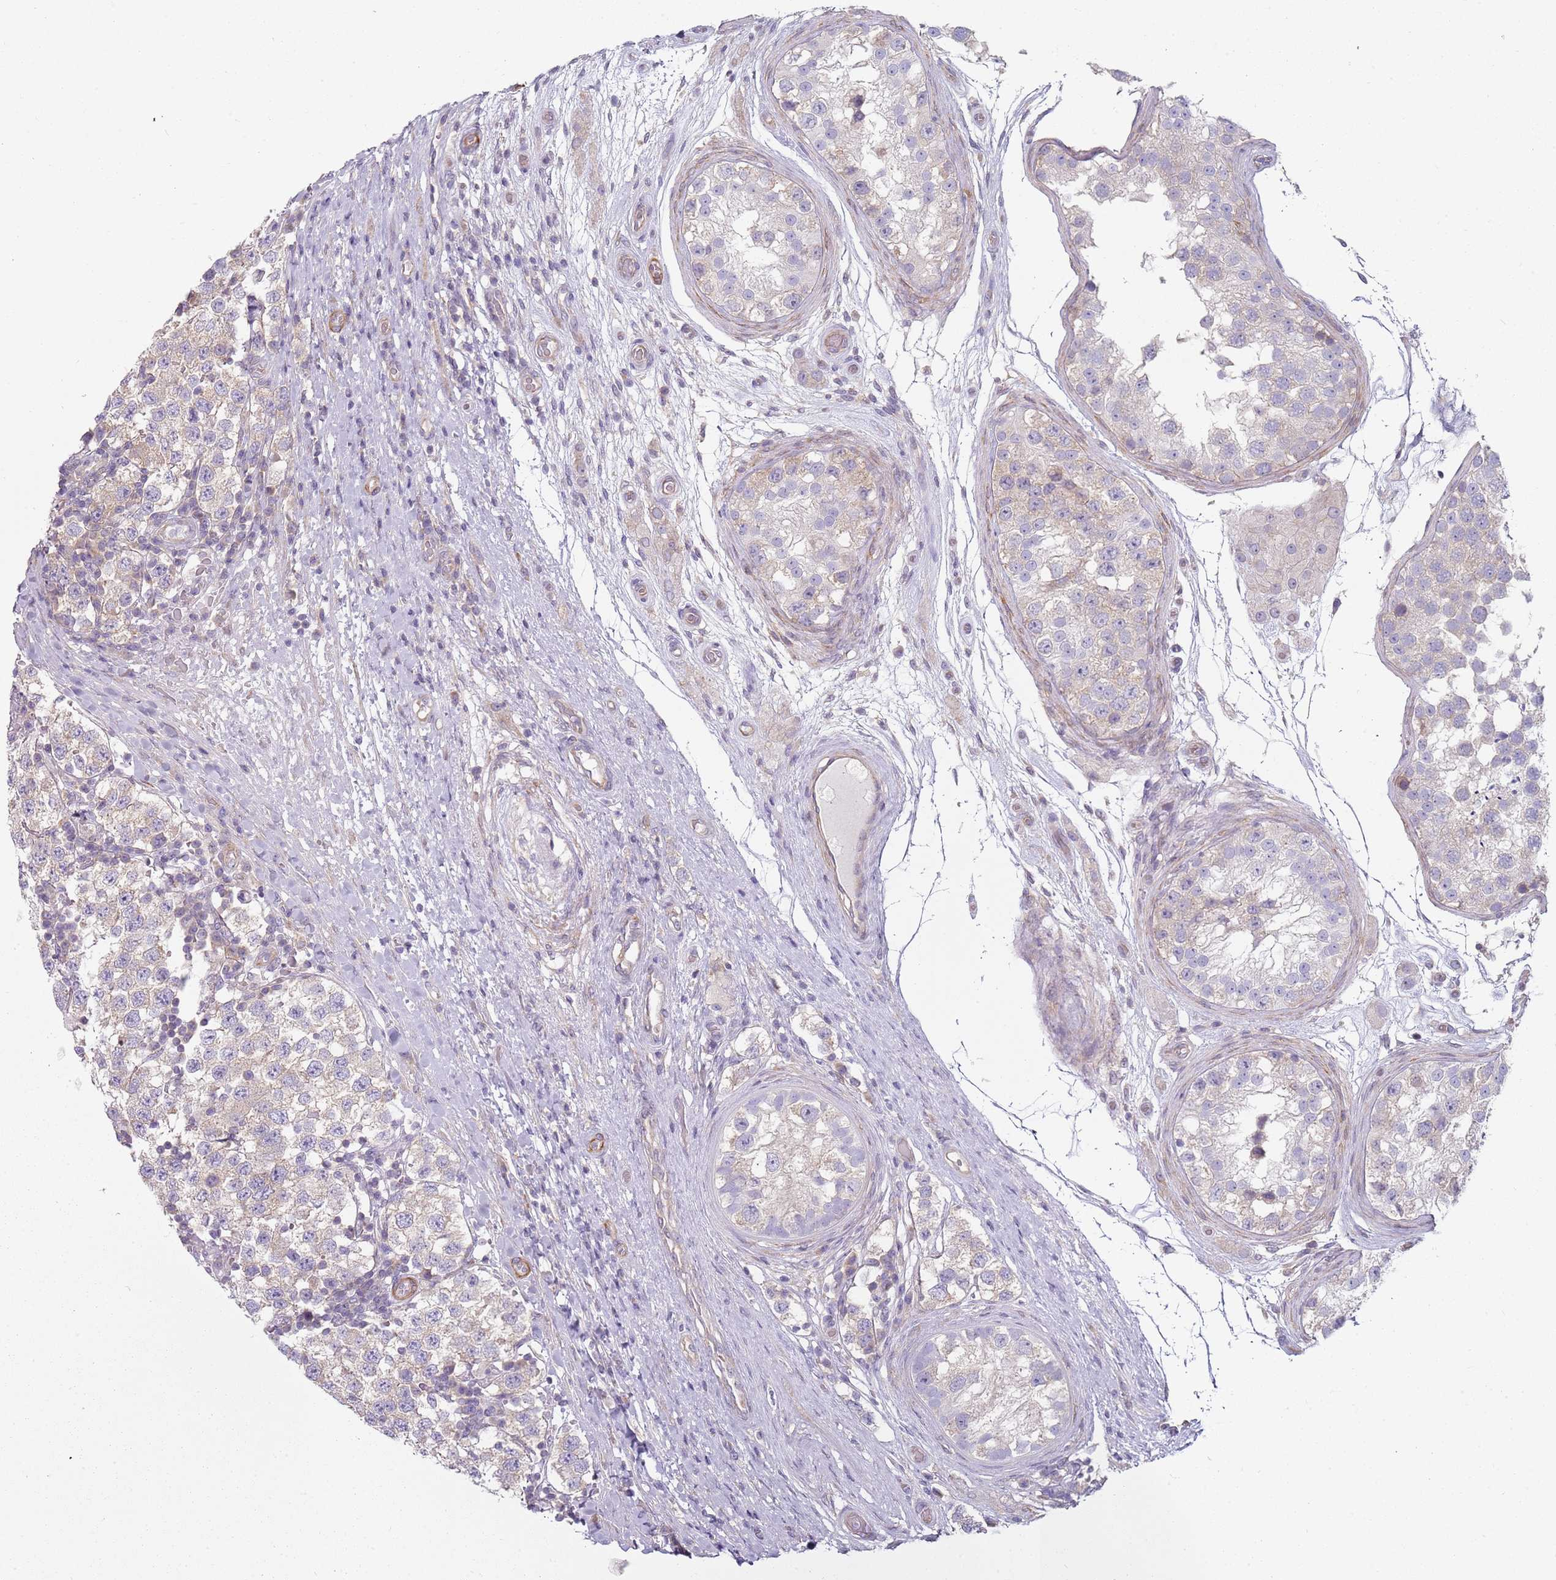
{"staining": {"intensity": "negative", "quantity": "none", "location": "none"}, "tissue": "testis cancer", "cell_type": "Tumor cells", "image_type": "cancer", "snomed": [{"axis": "morphology", "description": "Seminoma, NOS"}, {"axis": "topography", "description": "Testis"}], "caption": "This is an IHC photomicrograph of seminoma (testis). There is no expression in tumor cells.", "gene": "SLC26A6", "patient": {"sex": "male", "age": 34}}